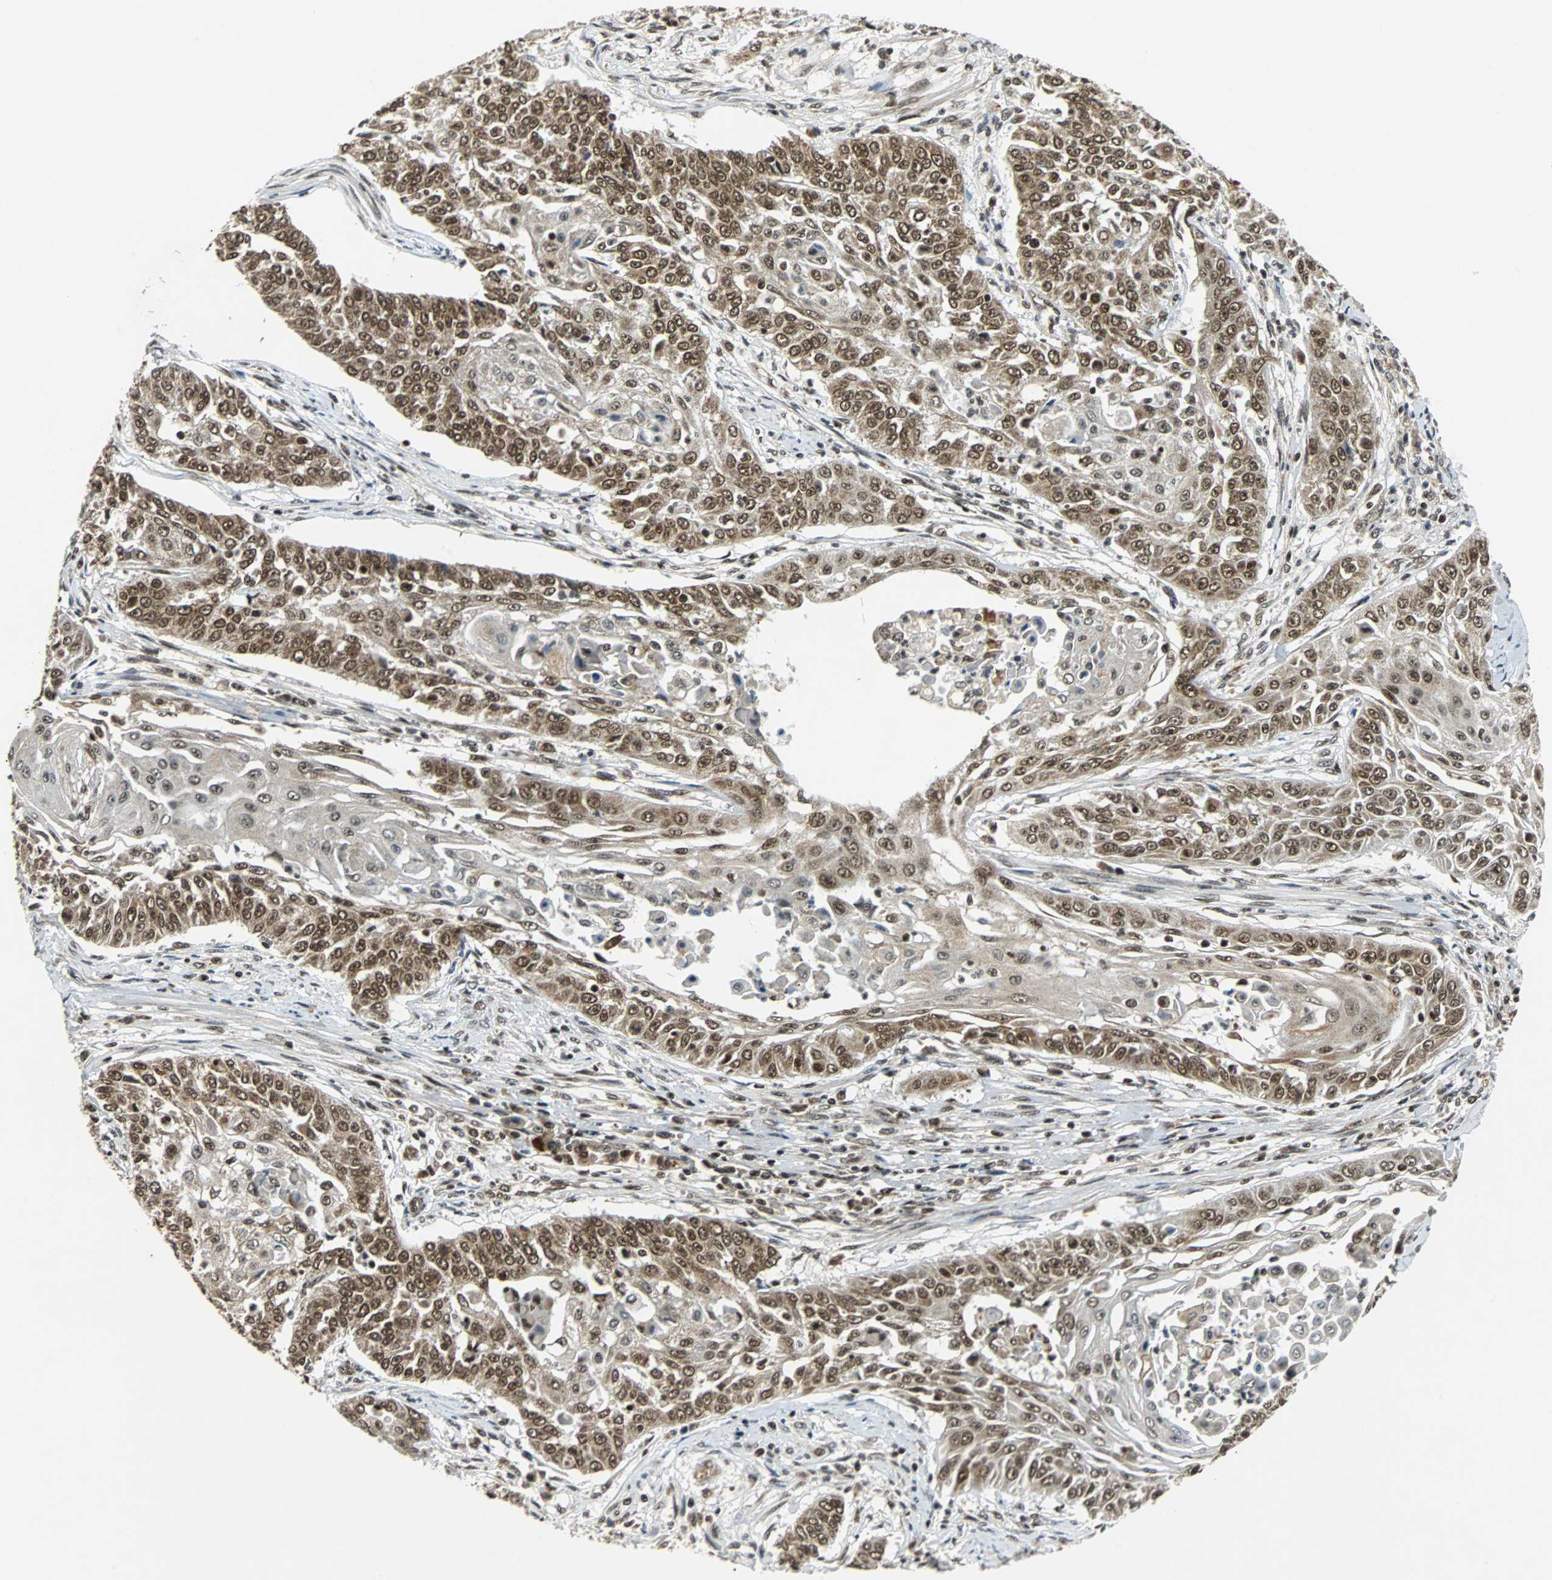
{"staining": {"intensity": "strong", "quantity": ">75%", "location": "nuclear"}, "tissue": "cervical cancer", "cell_type": "Tumor cells", "image_type": "cancer", "snomed": [{"axis": "morphology", "description": "Squamous cell carcinoma, NOS"}, {"axis": "topography", "description": "Cervix"}], "caption": "Immunohistochemical staining of cervical squamous cell carcinoma demonstrates high levels of strong nuclear expression in approximately >75% of tumor cells.", "gene": "TAF5", "patient": {"sex": "female", "age": 33}}